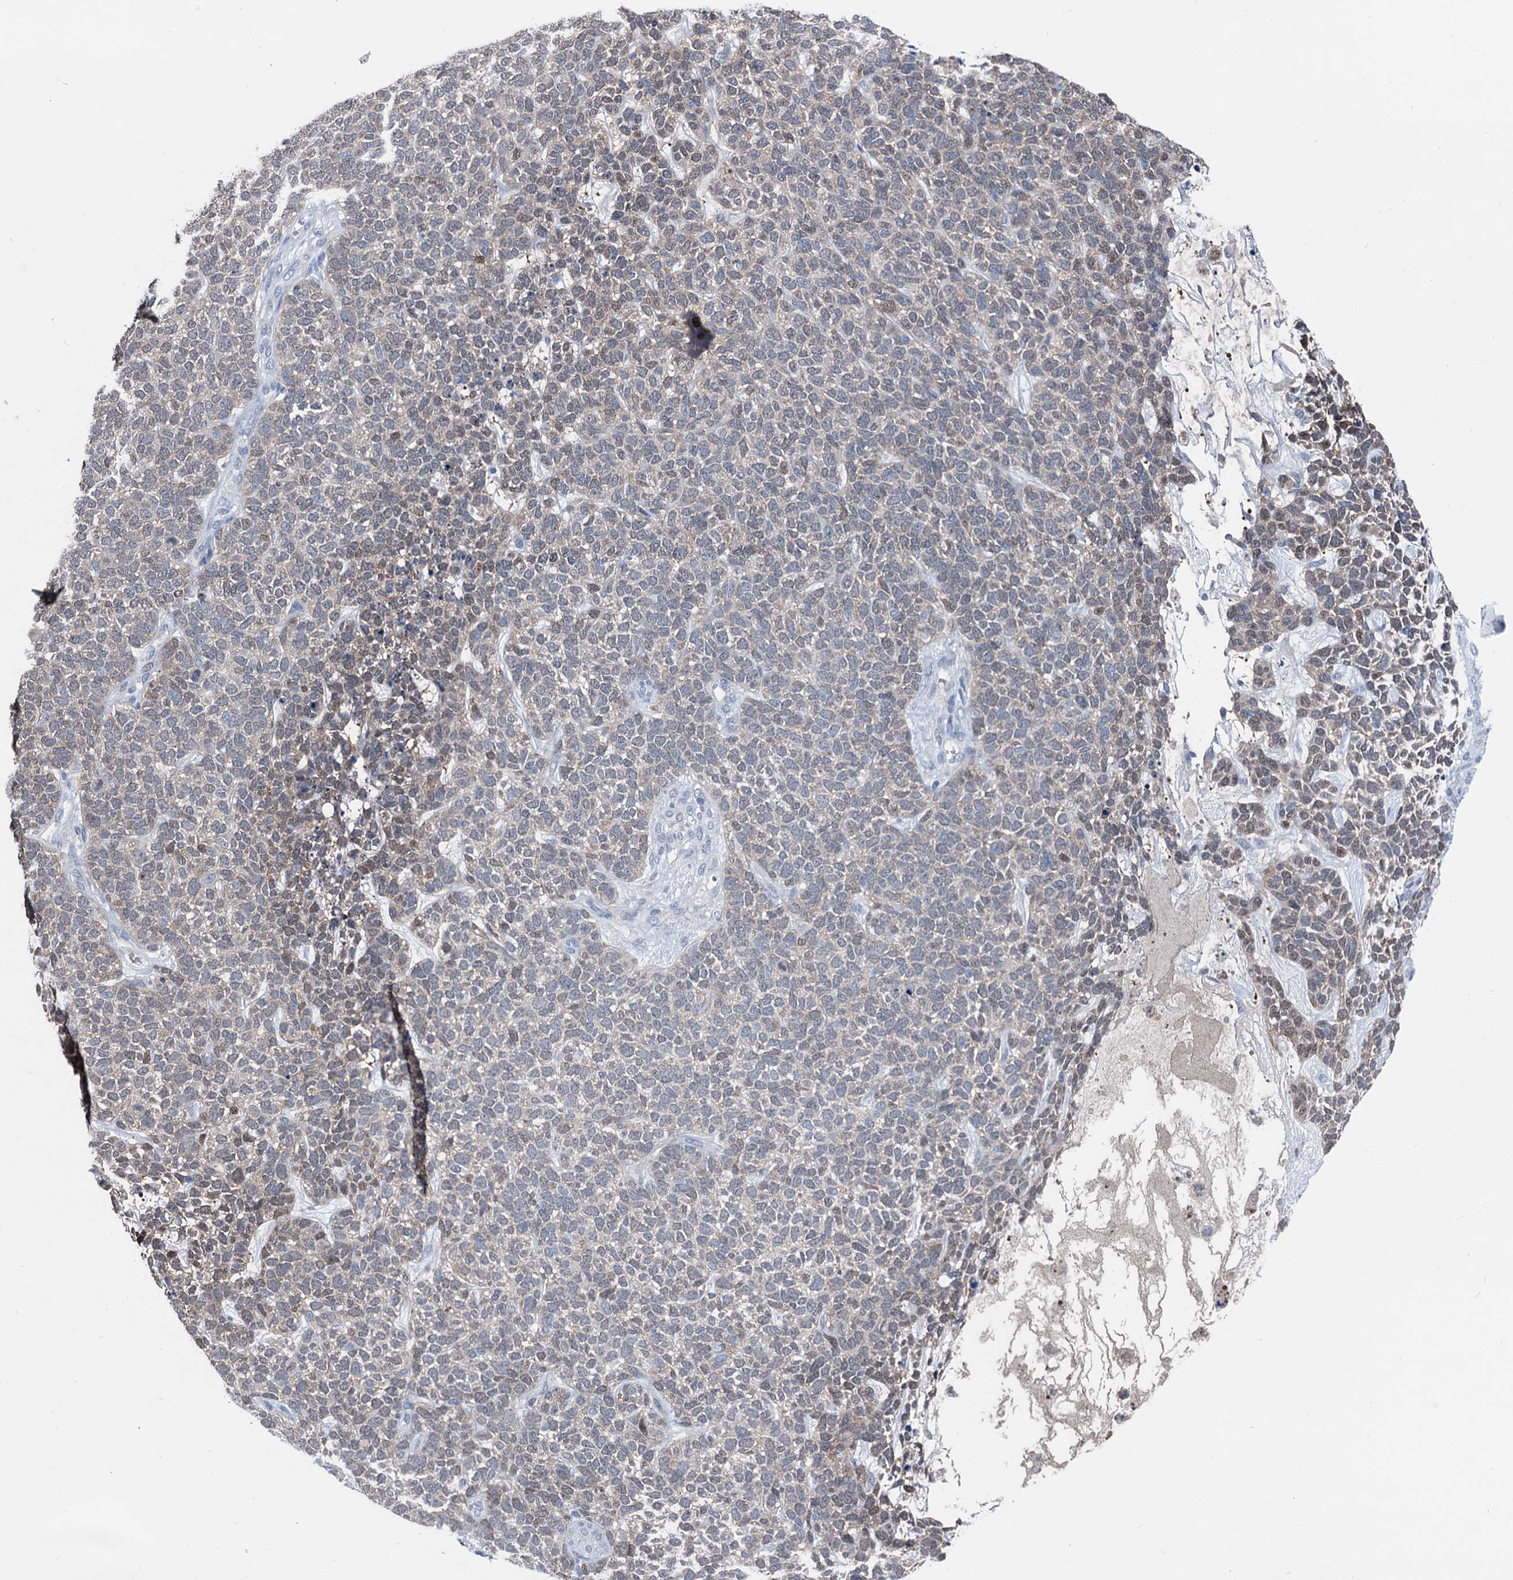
{"staining": {"intensity": "weak", "quantity": "<25%", "location": "nuclear"}, "tissue": "skin cancer", "cell_type": "Tumor cells", "image_type": "cancer", "snomed": [{"axis": "morphology", "description": "Basal cell carcinoma"}, {"axis": "topography", "description": "Skin"}], "caption": "A high-resolution micrograph shows immunohistochemistry staining of basal cell carcinoma (skin), which displays no significant expression in tumor cells.", "gene": "GLO1", "patient": {"sex": "female", "age": 84}}